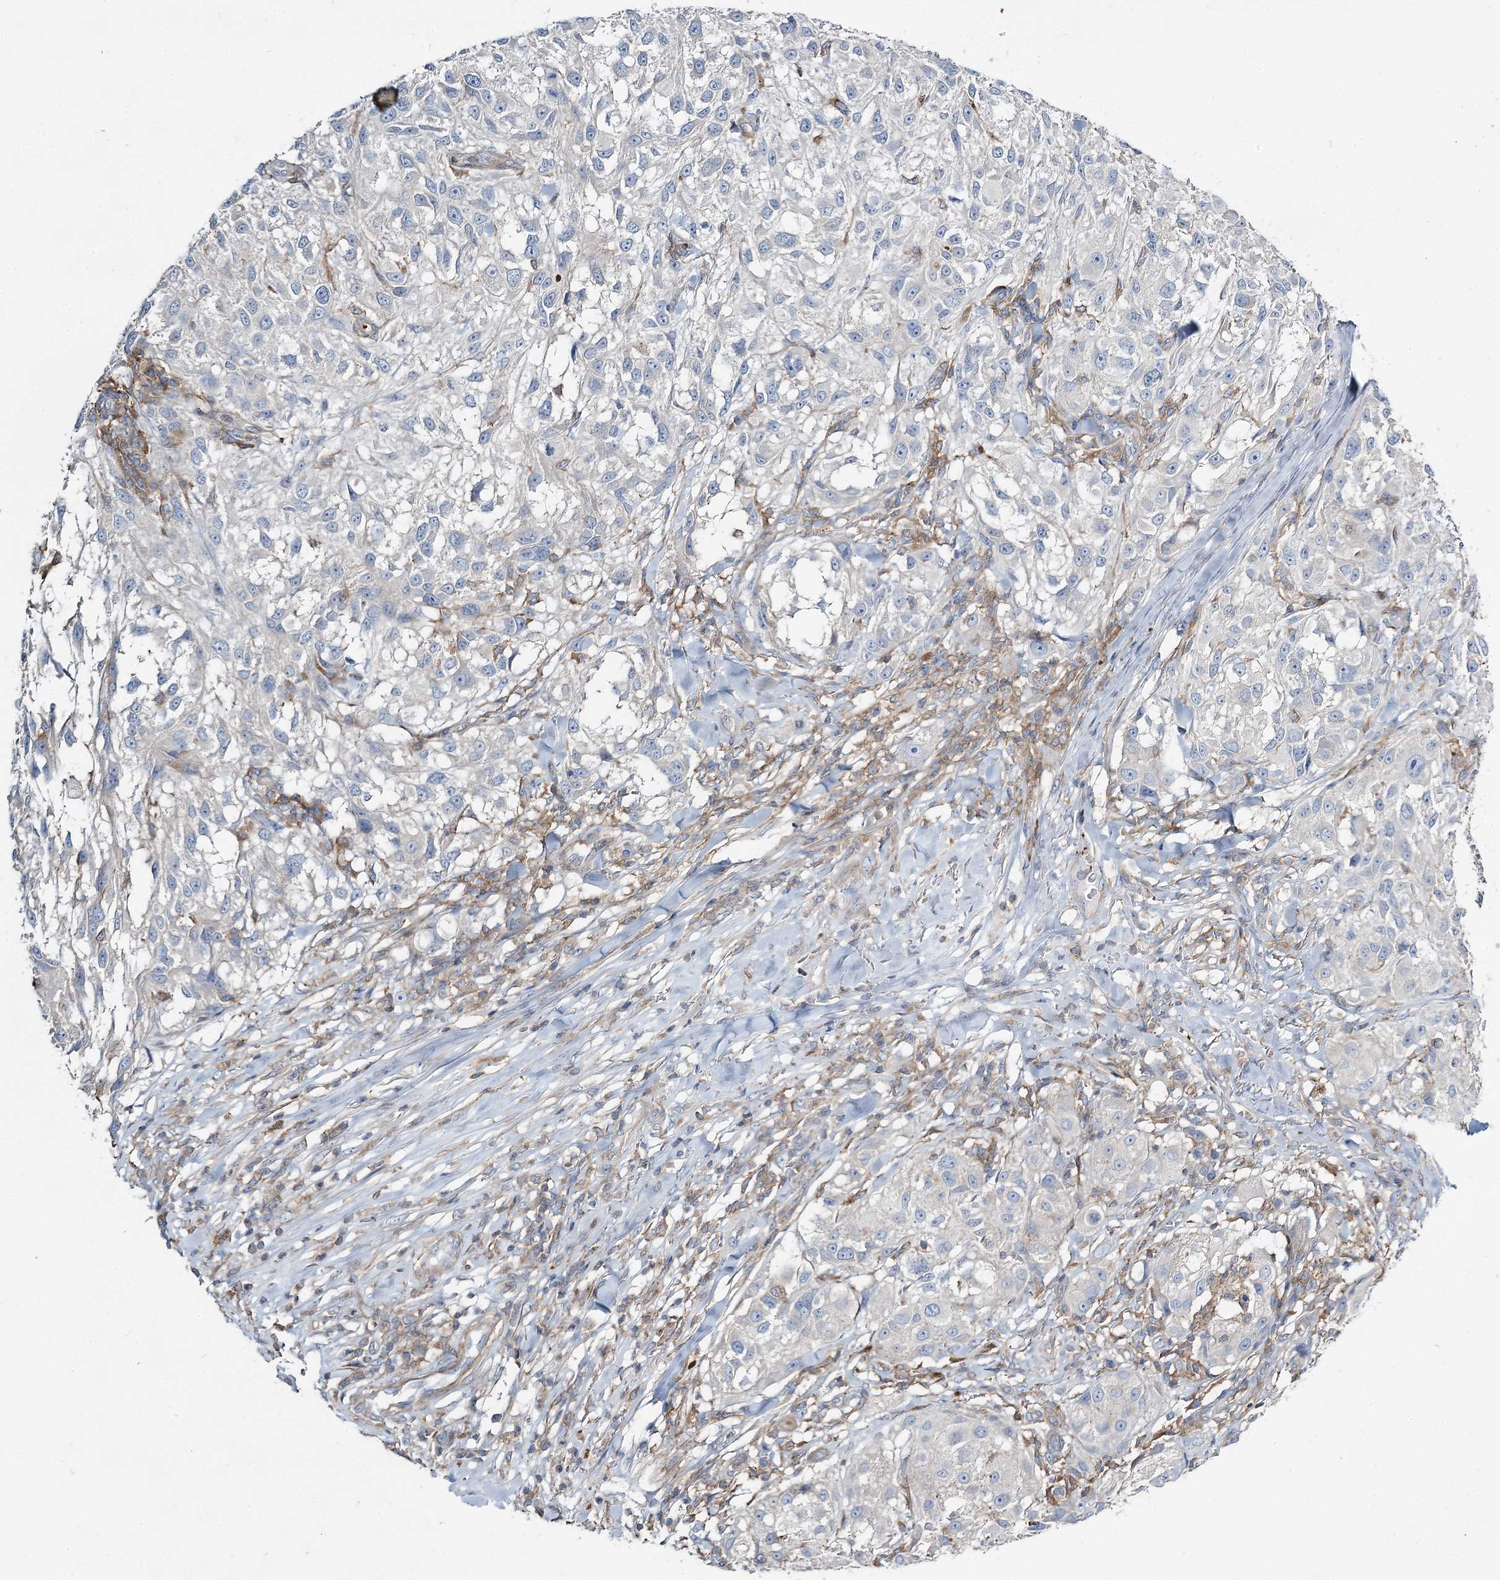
{"staining": {"intensity": "negative", "quantity": "none", "location": "none"}, "tissue": "melanoma", "cell_type": "Tumor cells", "image_type": "cancer", "snomed": [{"axis": "morphology", "description": "Necrosis, NOS"}, {"axis": "morphology", "description": "Malignant melanoma, NOS"}, {"axis": "topography", "description": "Skin"}], "caption": "This is an IHC histopathology image of melanoma. There is no positivity in tumor cells.", "gene": "CUEDC2", "patient": {"sex": "female", "age": 87}}